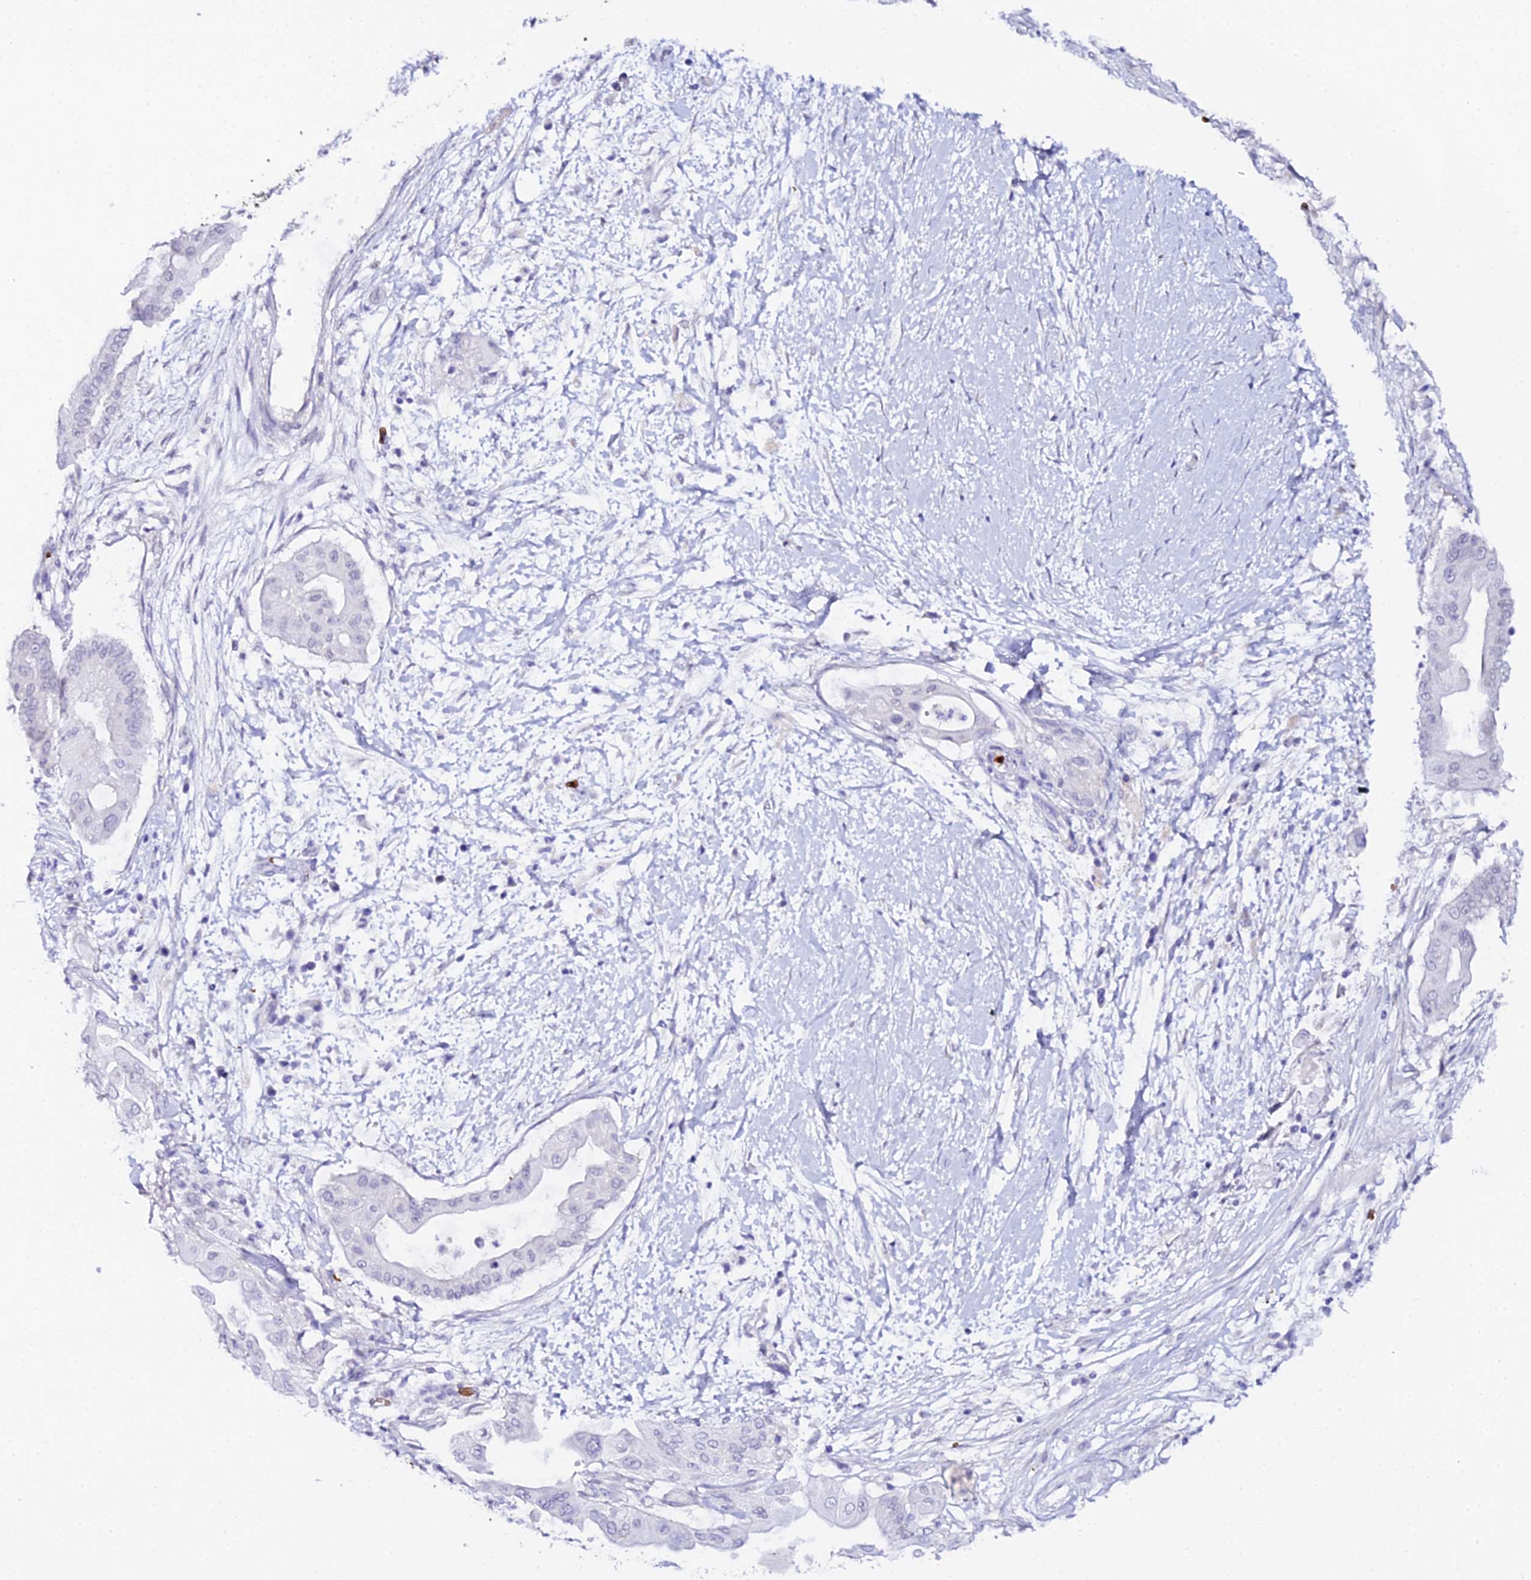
{"staining": {"intensity": "negative", "quantity": "none", "location": "none"}, "tissue": "pancreatic cancer", "cell_type": "Tumor cells", "image_type": "cancer", "snomed": [{"axis": "morphology", "description": "Adenocarcinoma, NOS"}, {"axis": "topography", "description": "Pancreas"}], "caption": "Immunohistochemistry histopathology image of human pancreatic cancer (adenocarcinoma) stained for a protein (brown), which exhibits no positivity in tumor cells.", "gene": "CFAP45", "patient": {"sex": "male", "age": 68}}